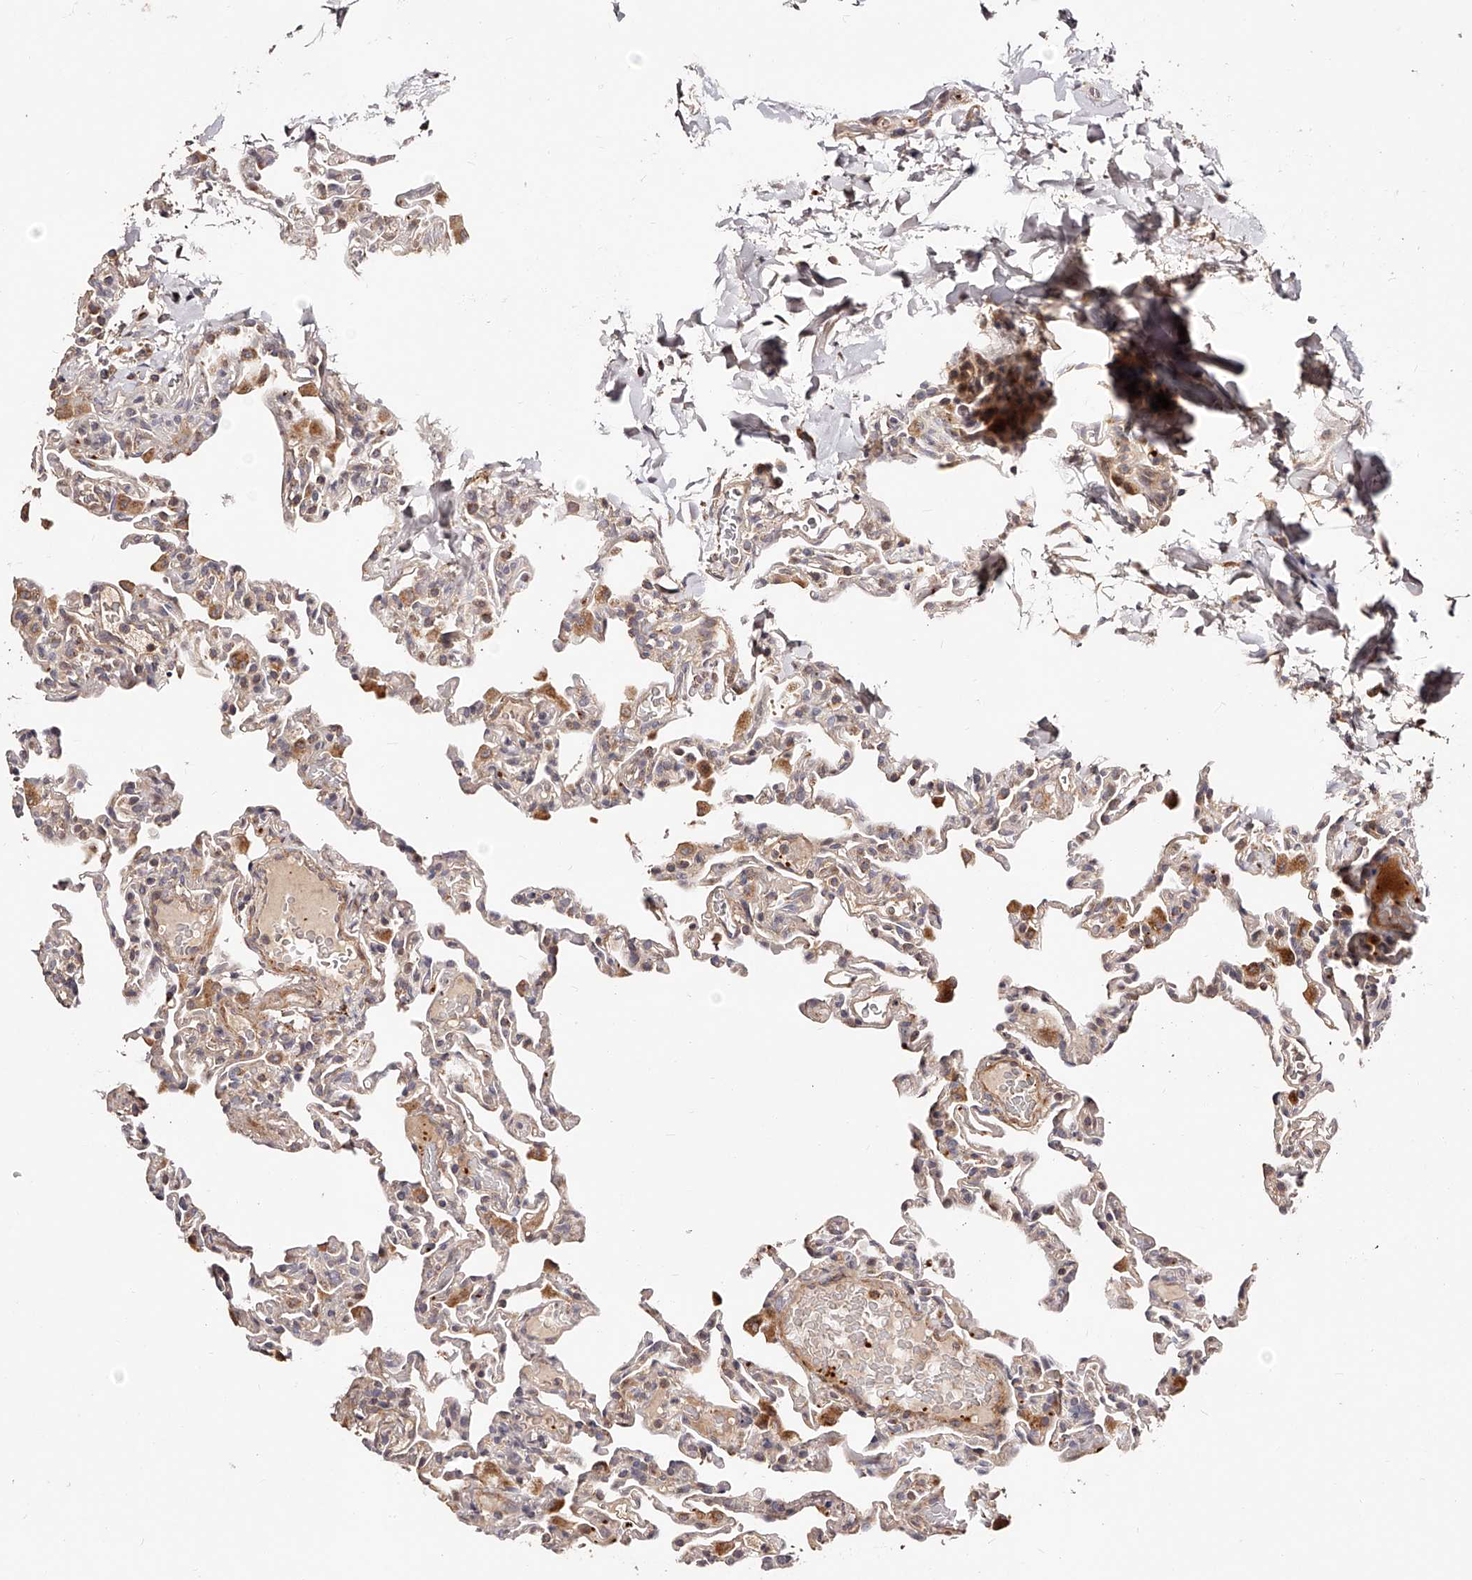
{"staining": {"intensity": "moderate", "quantity": "<25%", "location": "cytoplasmic/membranous"}, "tissue": "lung", "cell_type": "Alveolar cells", "image_type": "normal", "snomed": [{"axis": "morphology", "description": "Normal tissue, NOS"}, {"axis": "topography", "description": "Lung"}], "caption": "The image reveals immunohistochemical staining of unremarkable lung. There is moderate cytoplasmic/membranous expression is identified in about <25% of alveolar cells.", "gene": "ZNF502", "patient": {"sex": "male", "age": 20}}